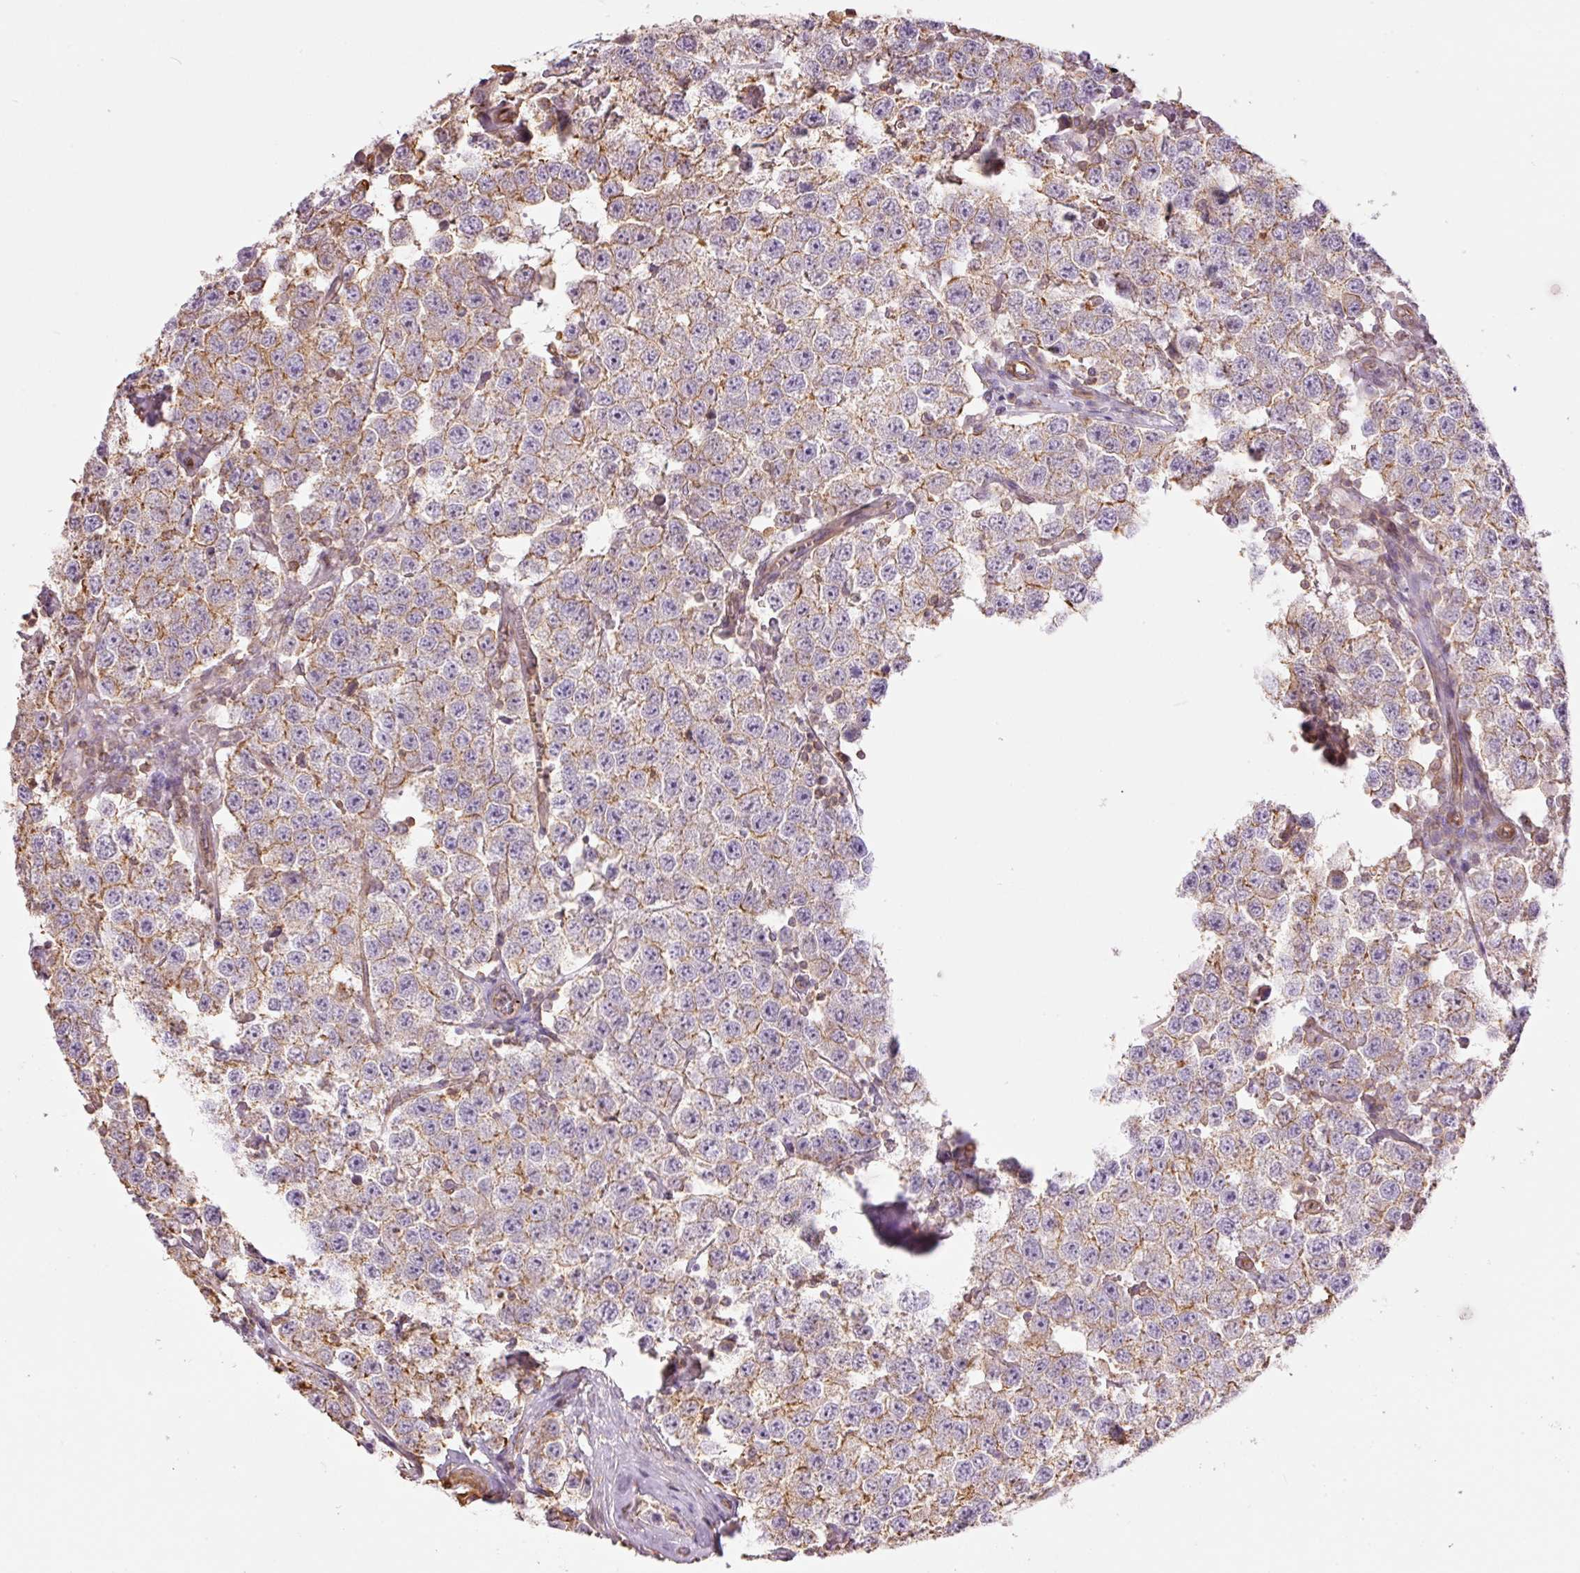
{"staining": {"intensity": "weak", "quantity": "25%-75%", "location": "cytoplasmic/membranous"}, "tissue": "testis cancer", "cell_type": "Tumor cells", "image_type": "cancer", "snomed": [{"axis": "morphology", "description": "Seminoma, NOS"}, {"axis": "topography", "description": "Testis"}], "caption": "Protein analysis of testis seminoma tissue exhibits weak cytoplasmic/membranous positivity in about 25%-75% of tumor cells.", "gene": "PPP1R1B", "patient": {"sex": "male", "age": 34}}